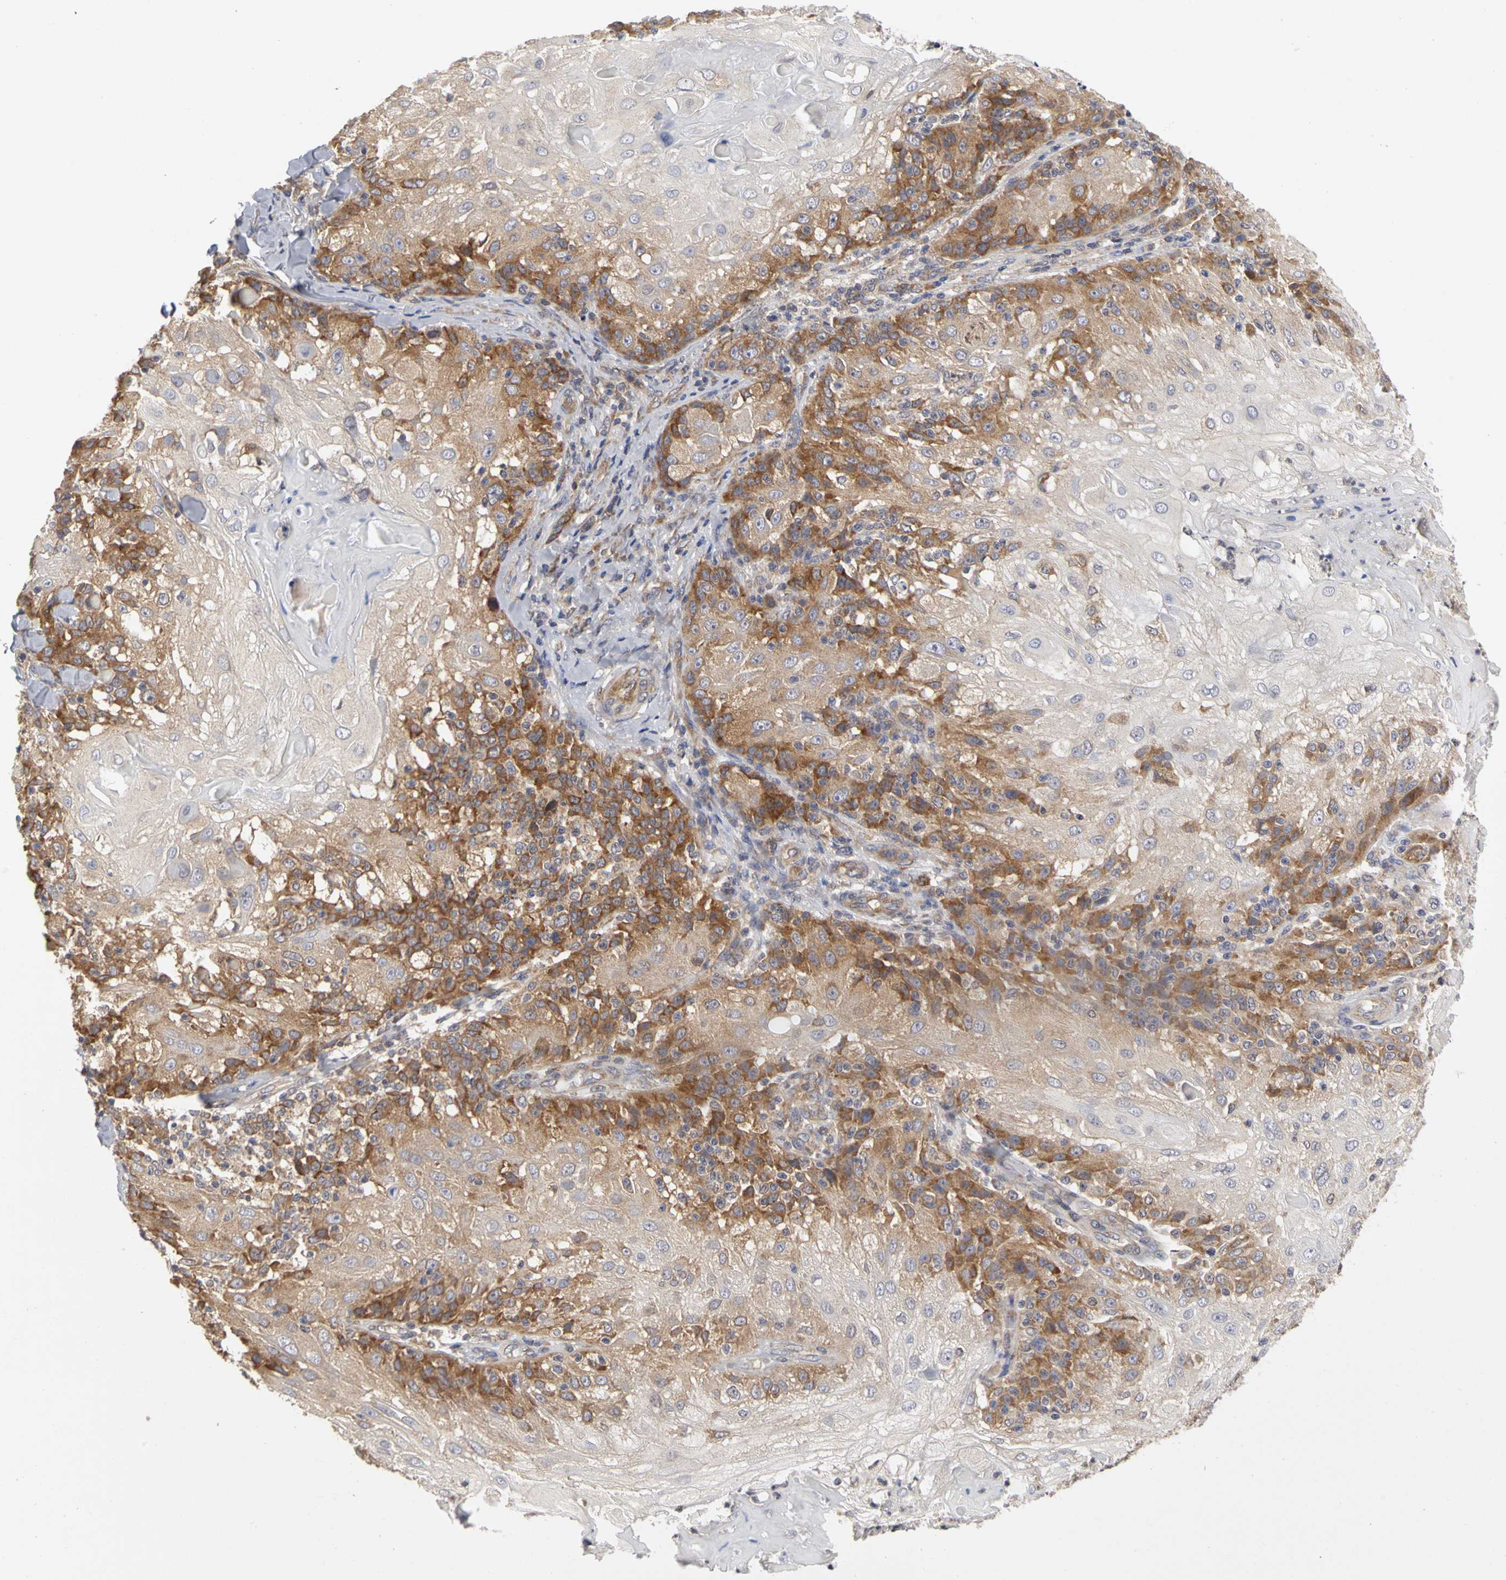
{"staining": {"intensity": "strong", "quantity": "25%-75%", "location": "cytoplasmic/membranous"}, "tissue": "skin cancer", "cell_type": "Tumor cells", "image_type": "cancer", "snomed": [{"axis": "morphology", "description": "Normal tissue, NOS"}, {"axis": "morphology", "description": "Squamous cell carcinoma, NOS"}, {"axis": "topography", "description": "Skin"}], "caption": "Immunohistochemical staining of skin cancer reveals high levels of strong cytoplasmic/membranous staining in about 25%-75% of tumor cells.", "gene": "IRAK1", "patient": {"sex": "female", "age": 83}}